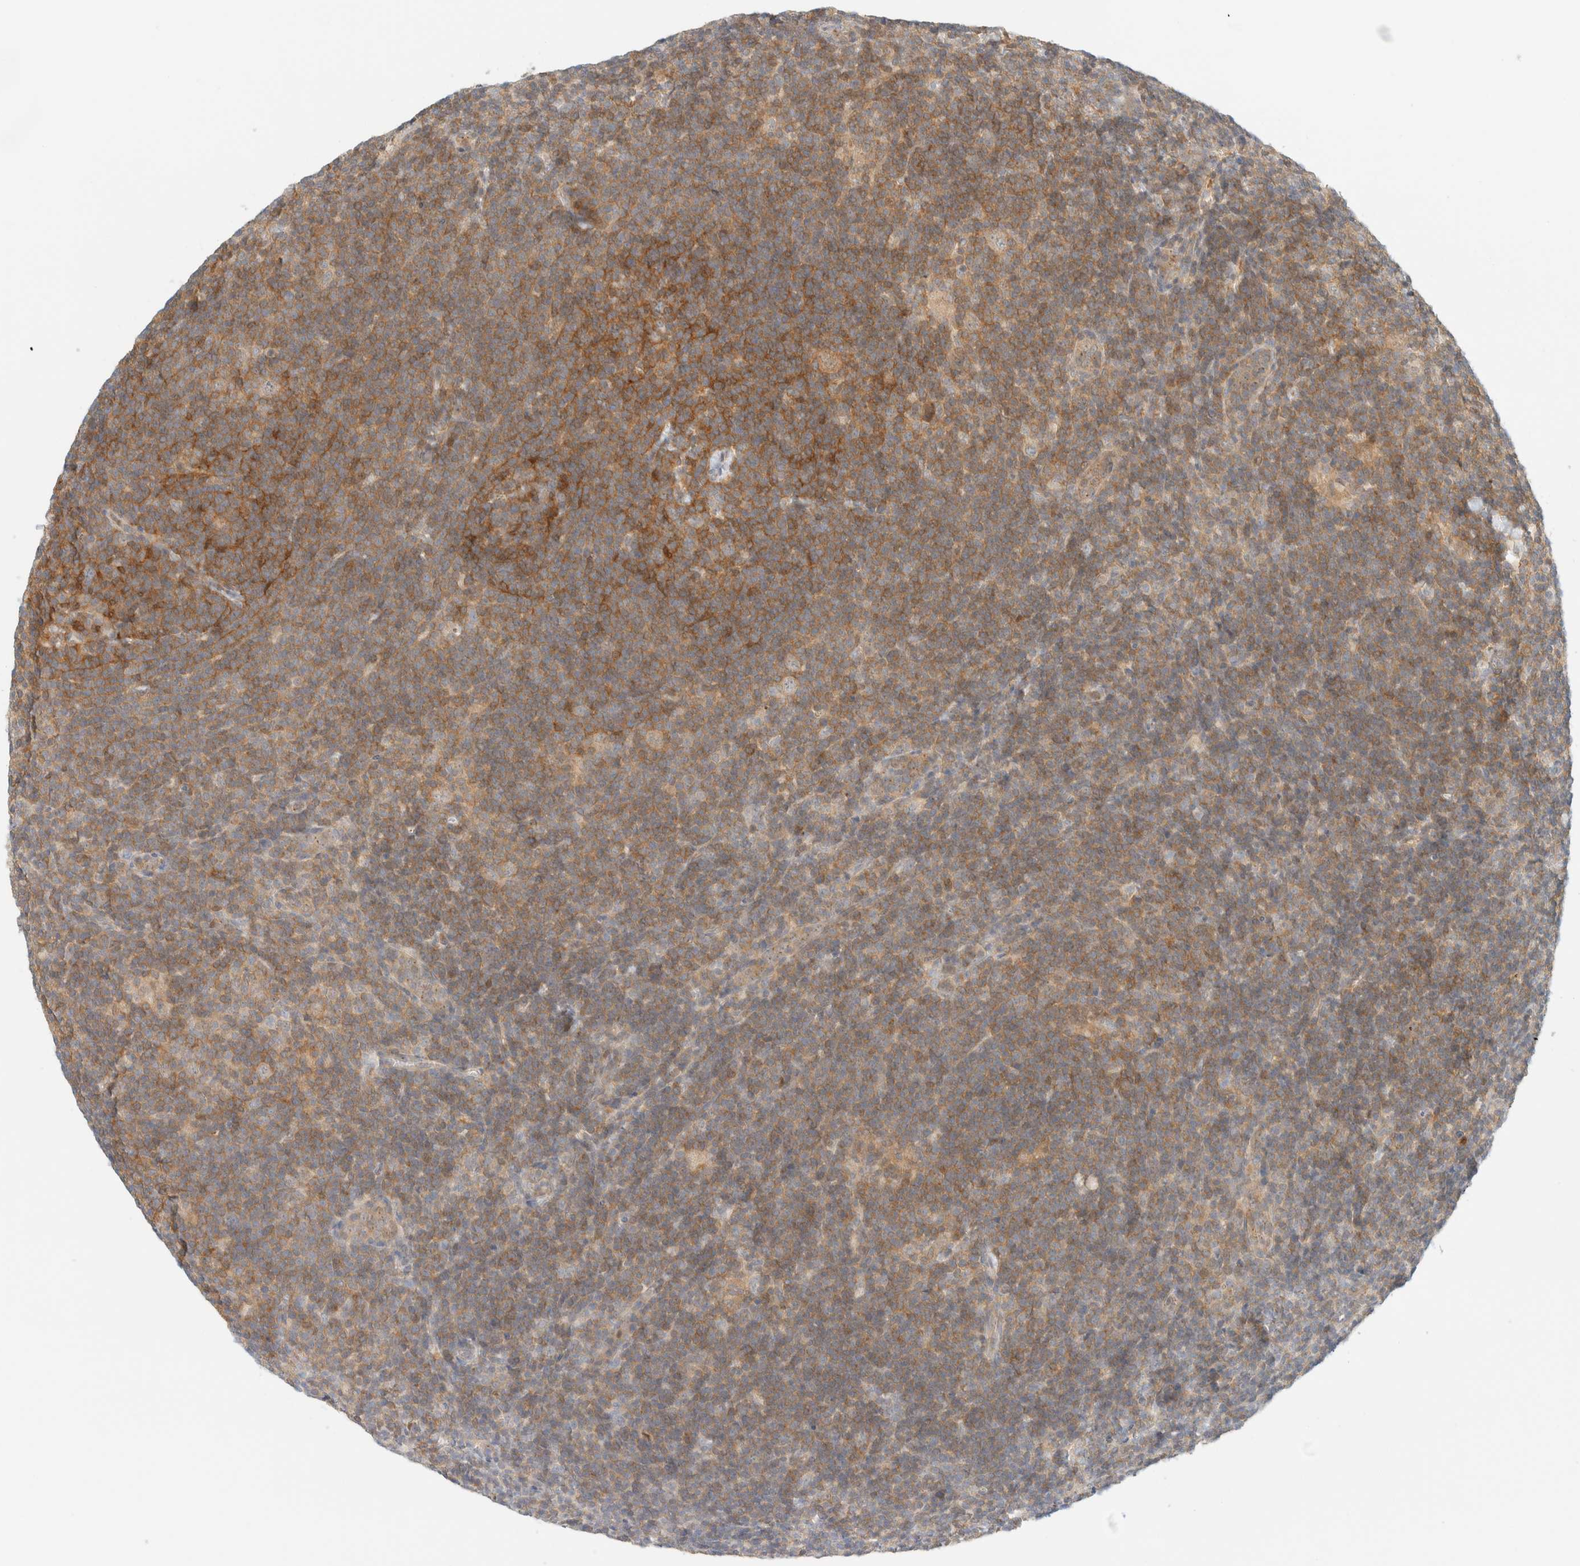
{"staining": {"intensity": "weak", "quantity": ">75%", "location": "cytoplasmic/membranous"}, "tissue": "lymphoma", "cell_type": "Tumor cells", "image_type": "cancer", "snomed": [{"axis": "morphology", "description": "Hodgkin's disease, NOS"}, {"axis": "topography", "description": "Lymph node"}], "caption": "Tumor cells reveal low levels of weak cytoplasmic/membranous positivity in about >75% of cells in human Hodgkin's disease.", "gene": "PCYT2", "patient": {"sex": "female", "age": 57}}